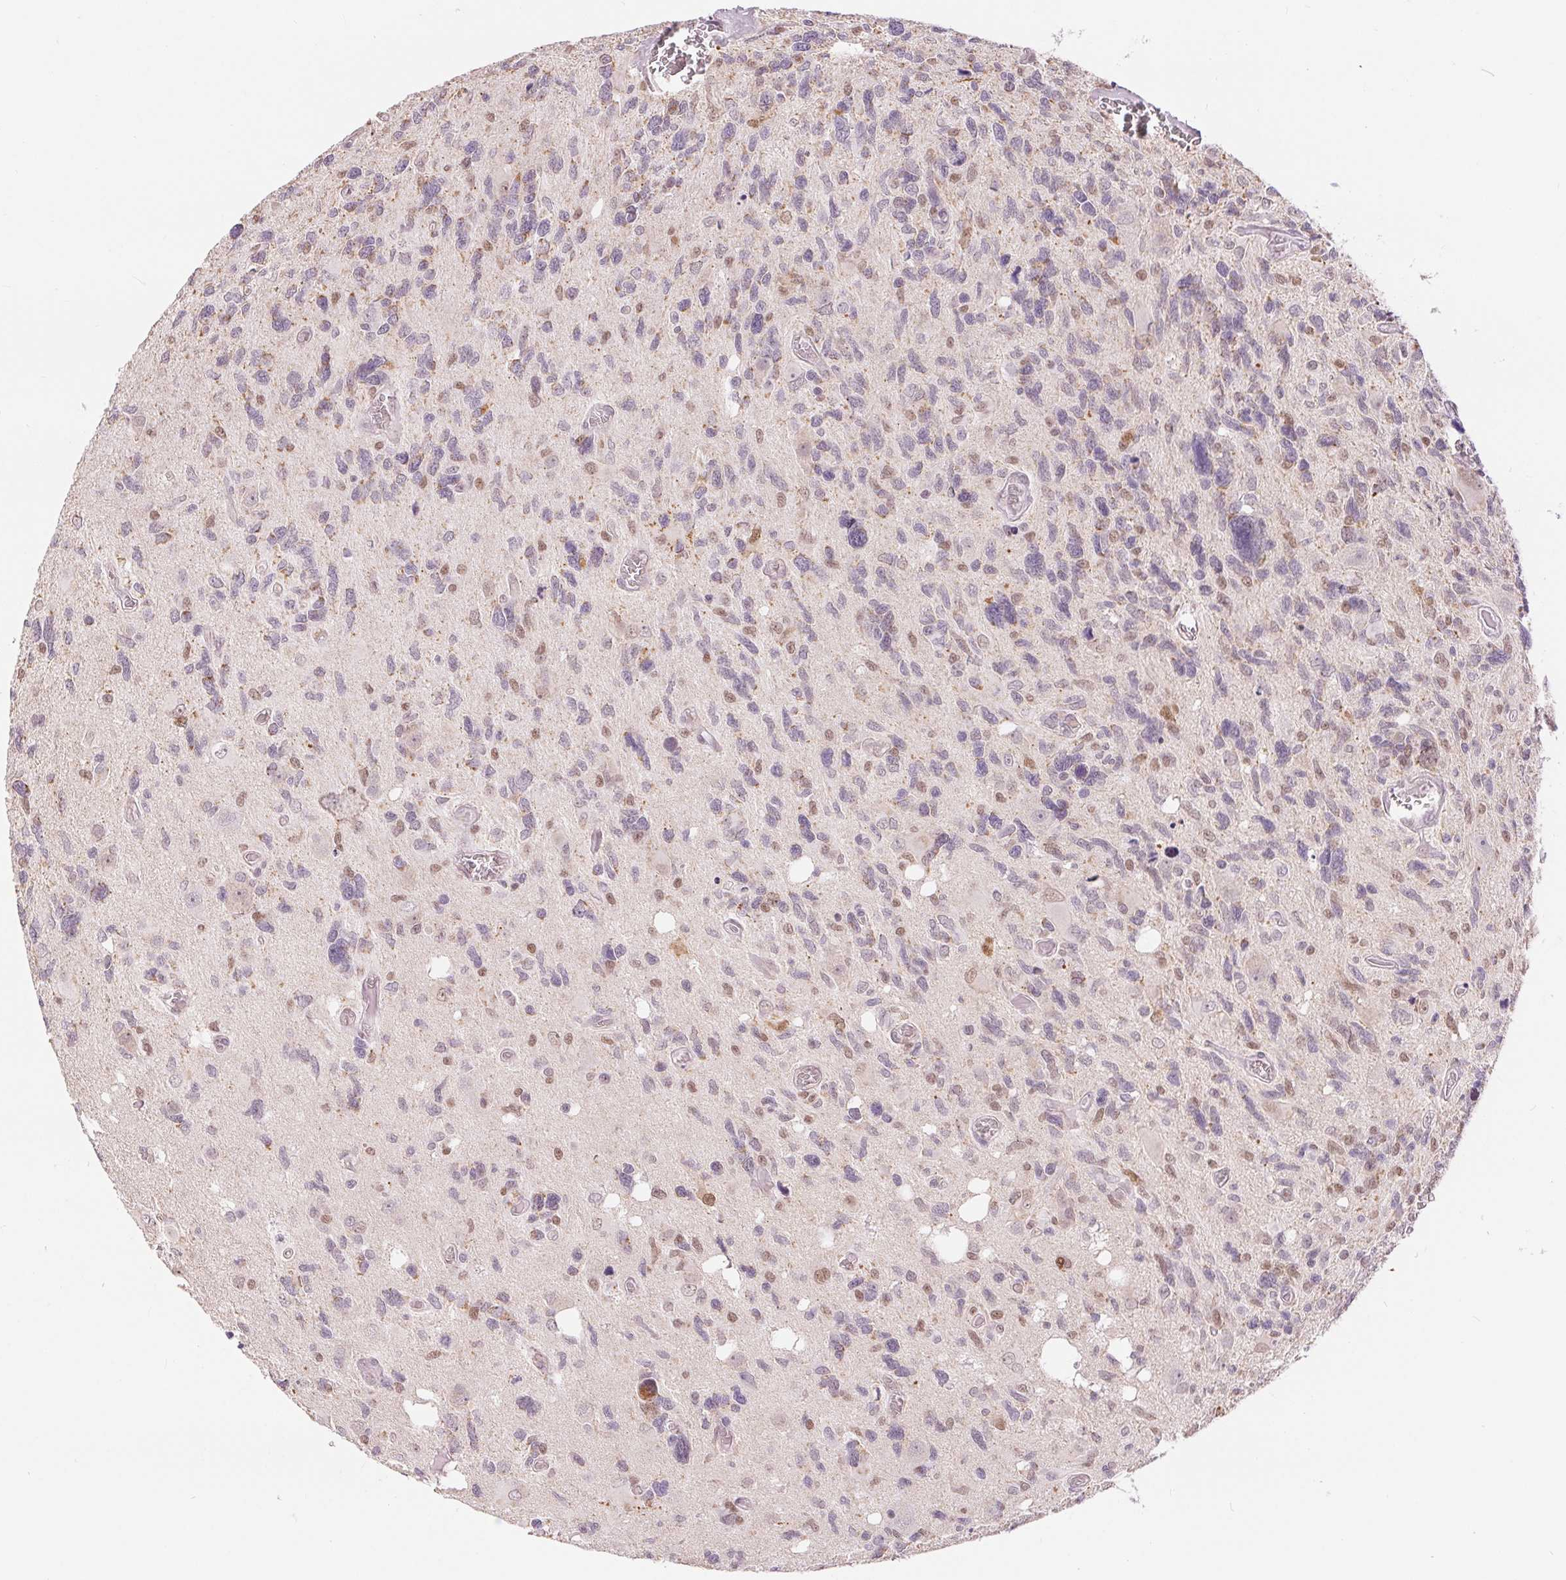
{"staining": {"intensity": "weak", "quantity": "<25%", "location": "cytoplasmic/membranous"}, "tissue": "glioma", "cell_type": "Tumor cells", "image_type": "cancer", "snomed": [{"axis": "morphology", "description": "Glioma, malignant, High grade"}, {"axis": "topography", "description": "Brain"}], "caption": "The histopathology image displays no staining of tumor cells in high-grade glioma (malignant). Brightfield microscopy of IHC stained with DAB (brown) and hematoxylin (blue), captured at high magnification.", "gene": "POU2F2", "patient": {"sex": "male", "age": 49}}